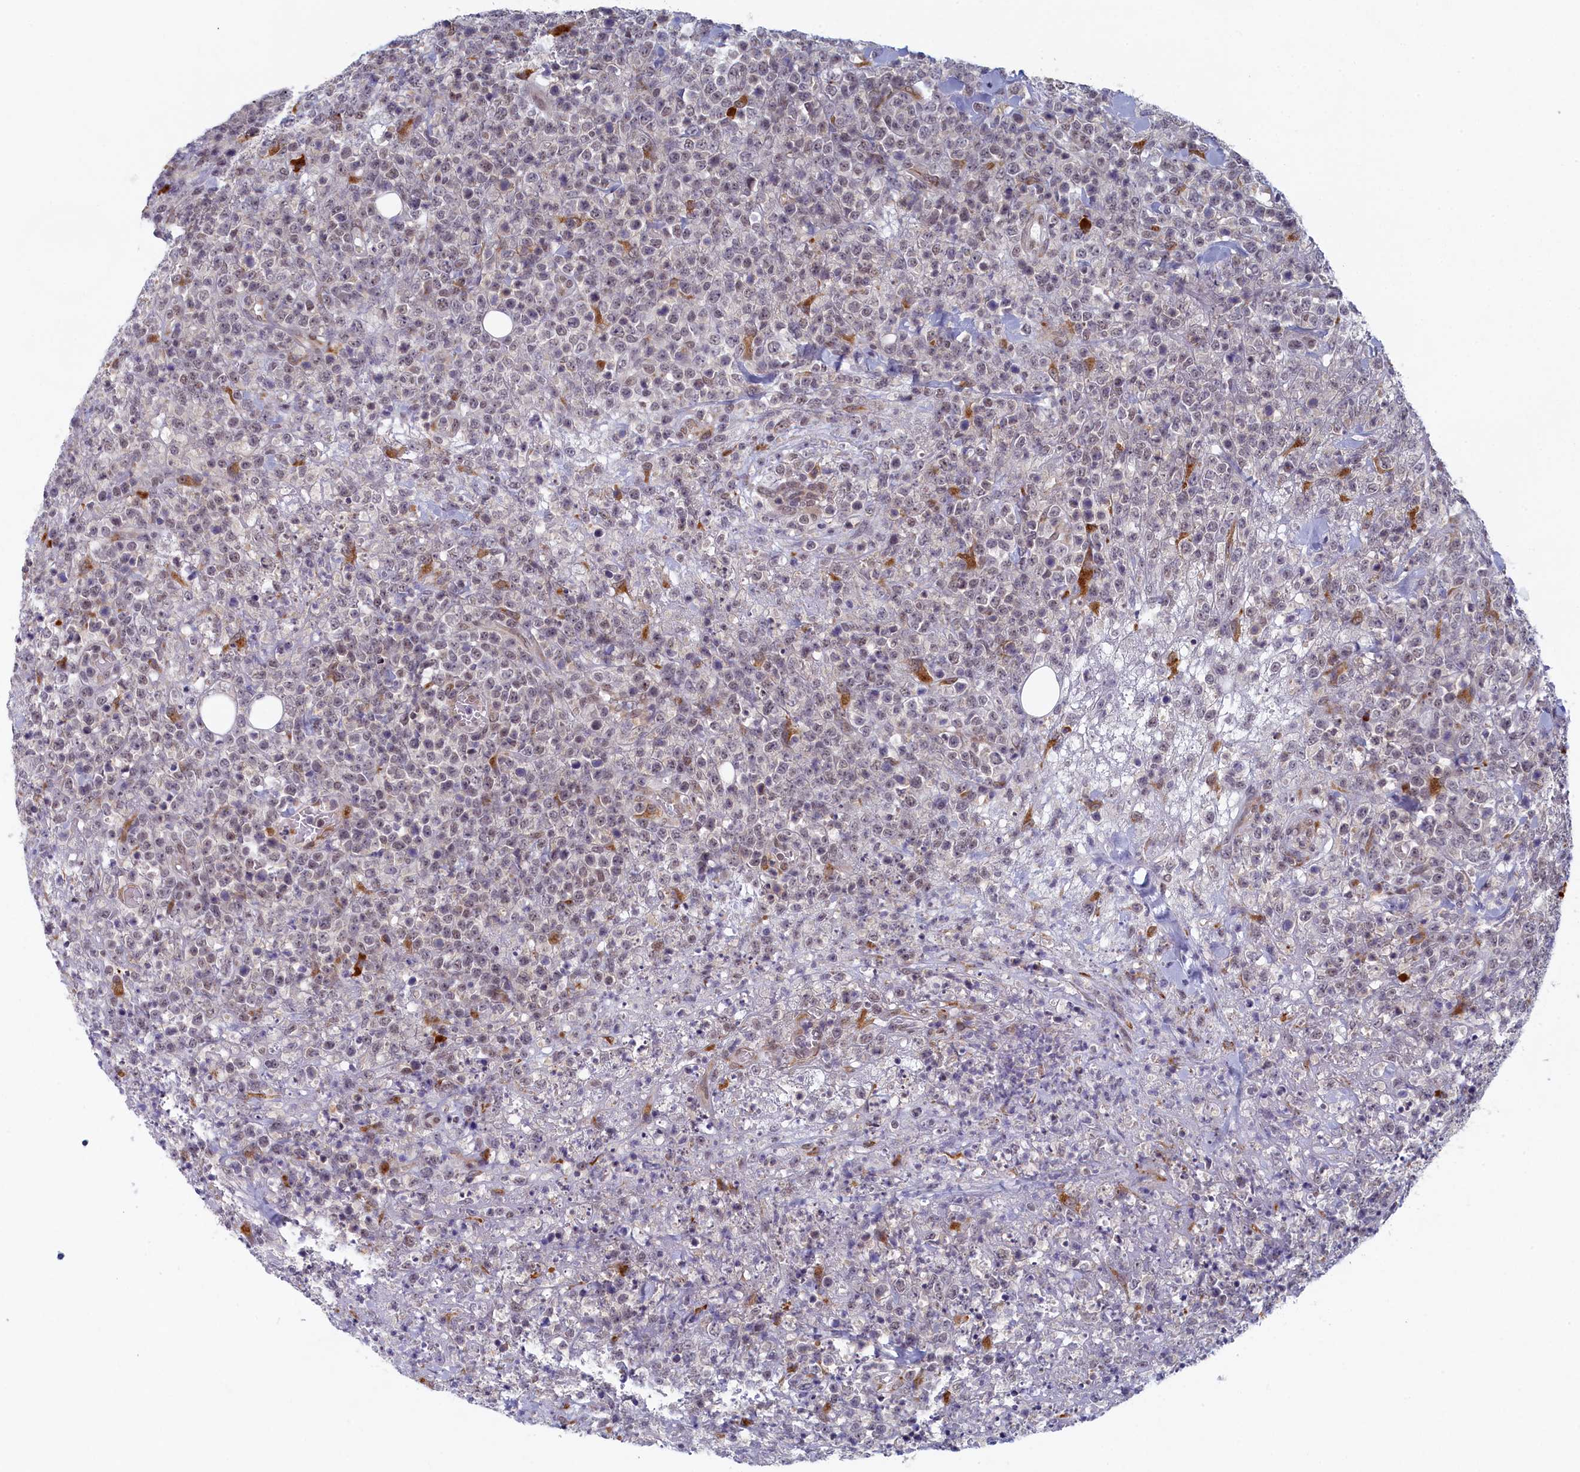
{"staining": {"intensity": "negative", "quantity": "none", "location": "none"}, "tissue": "lymphoma", "cell_type": "Tumor cells", "image_type": "cancer", "snomed": [{"axis": "morphology", "description": "Malignant lymphoma, non-Hodgkin's type, High grade"}, {"axis": "topography", "description": "Colon"}], "caption": "This is an IHC micrograph of high-grade malignant lymphoma, non-Hodgkin's type. There is no positivity in tumor cells.", "gene": "DNAJC17", "patient": {"sex": "female", "age": 53}}